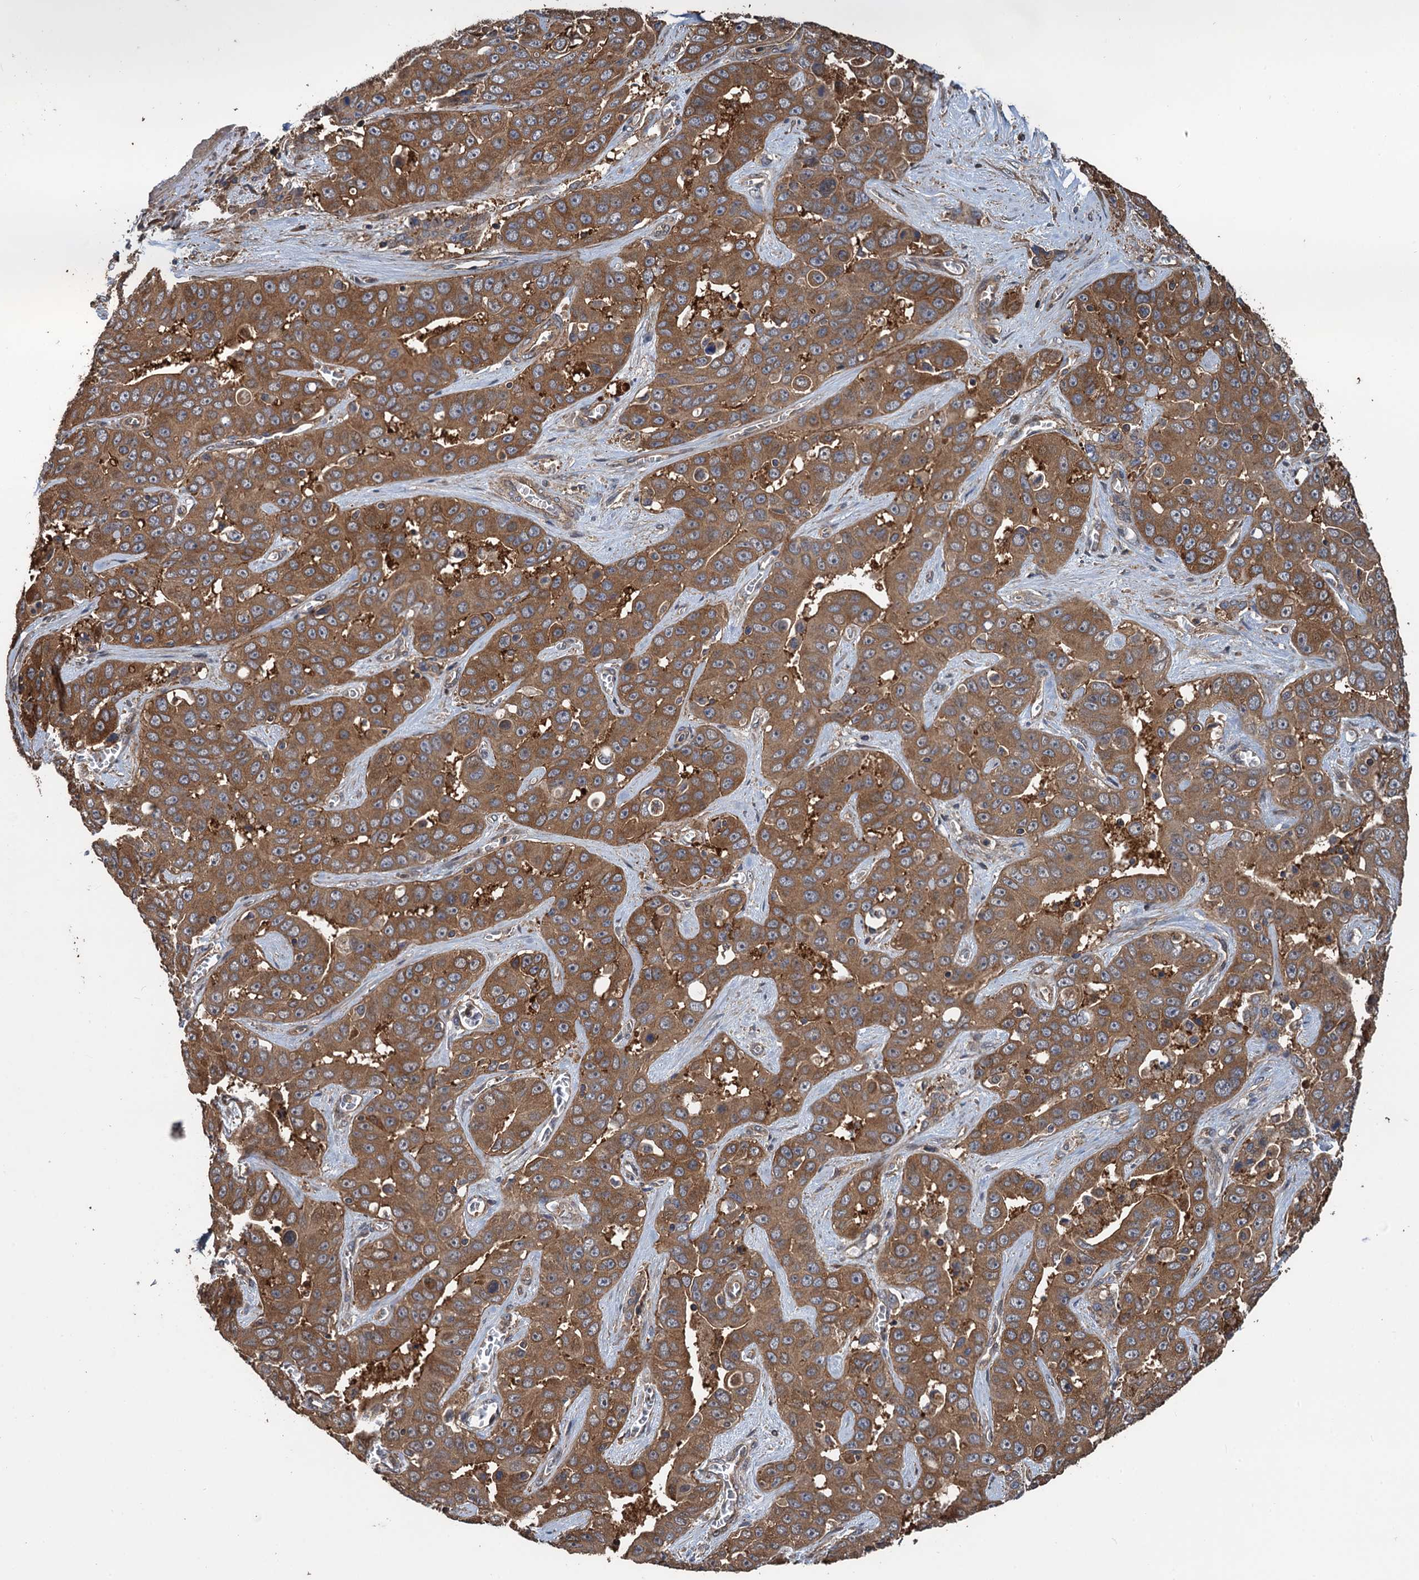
{"staining": {"intensity": "moderate", "quantity": ">75%", "location": "cytoplasmic/membranous"}, "tissue": "liver cancer", "cell_type": "Tumor cells", "image_type": "cancer", "snomed": [{"axis": "morphology", "description": "Cholangiocarcinoma"}, {"axis": "topography", "description": "Liver"}], "caption": "A histopathology image of human liver cholangiocarcinoma stained for a protein demonstrates moderate cytoplasmic/membranous brown staining in tumor cells. (DAB IHC with brightfield microscopy, high magnification).", "gene": "PPP4R1", "patient": {"sex": "female", "age": 52}}